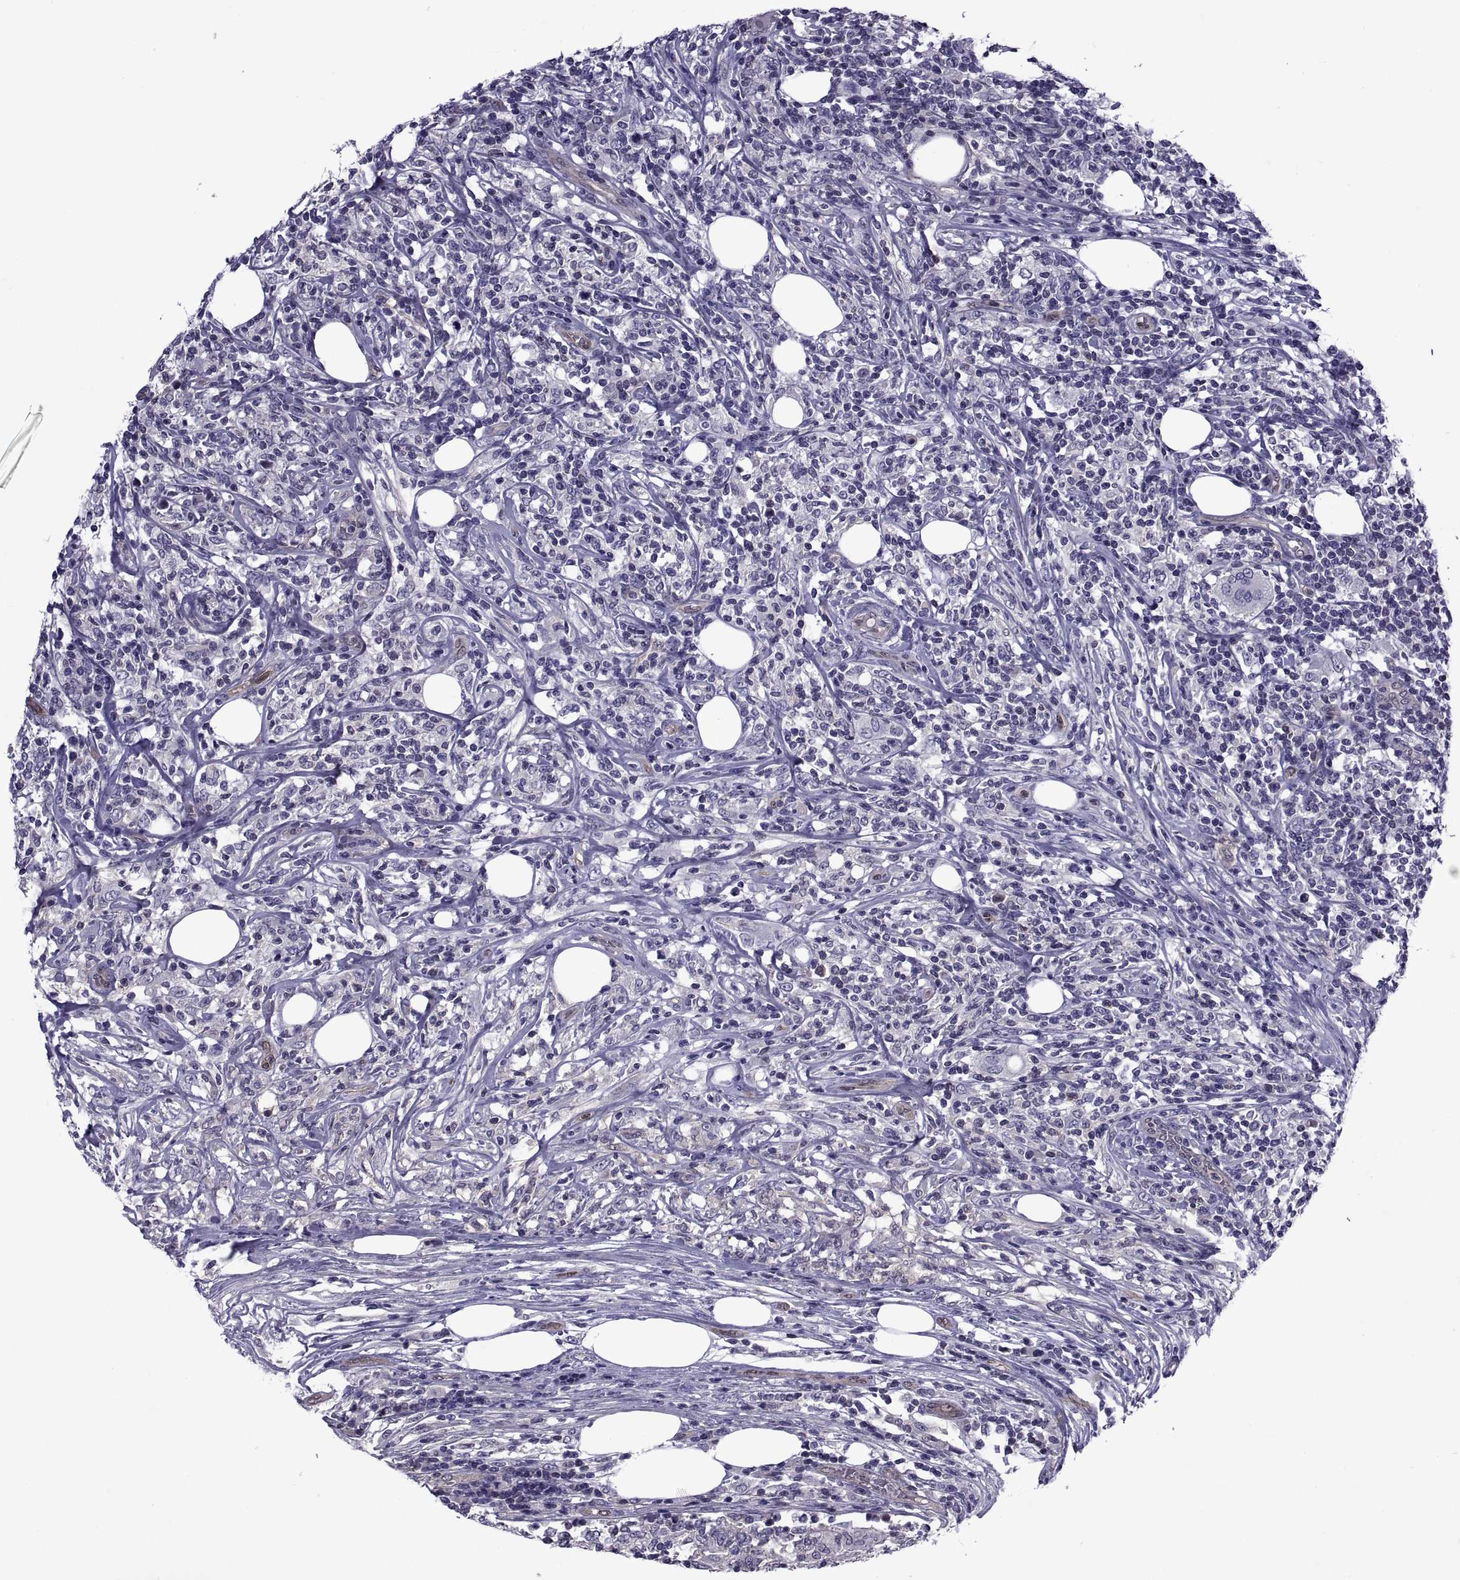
{"staining": {"intensity": "negative", "quantity": "none", "location": "none"}, "tissue": "lymphoma", "cell_type": "Tumor cells", "image_type": "cancer", "snomed": [{"axis": "morphology", "description": "Malignant lymphoma, non-Hodgkin's type, High grade"}, {"axis": "topography", "description": "Lymph node"}], "caption": "The image demonstrates no staining of tumor cells in high-grade malignant lymphoma, non-Hodgkin's type. Brightfield microscopy of immunohistochemistry (IHC) stained with DAB (brown) and hematoxylin (blue), captured at high magnification.", "gene": "LCN9", "patient": {"sex": "female", "age": 84}}